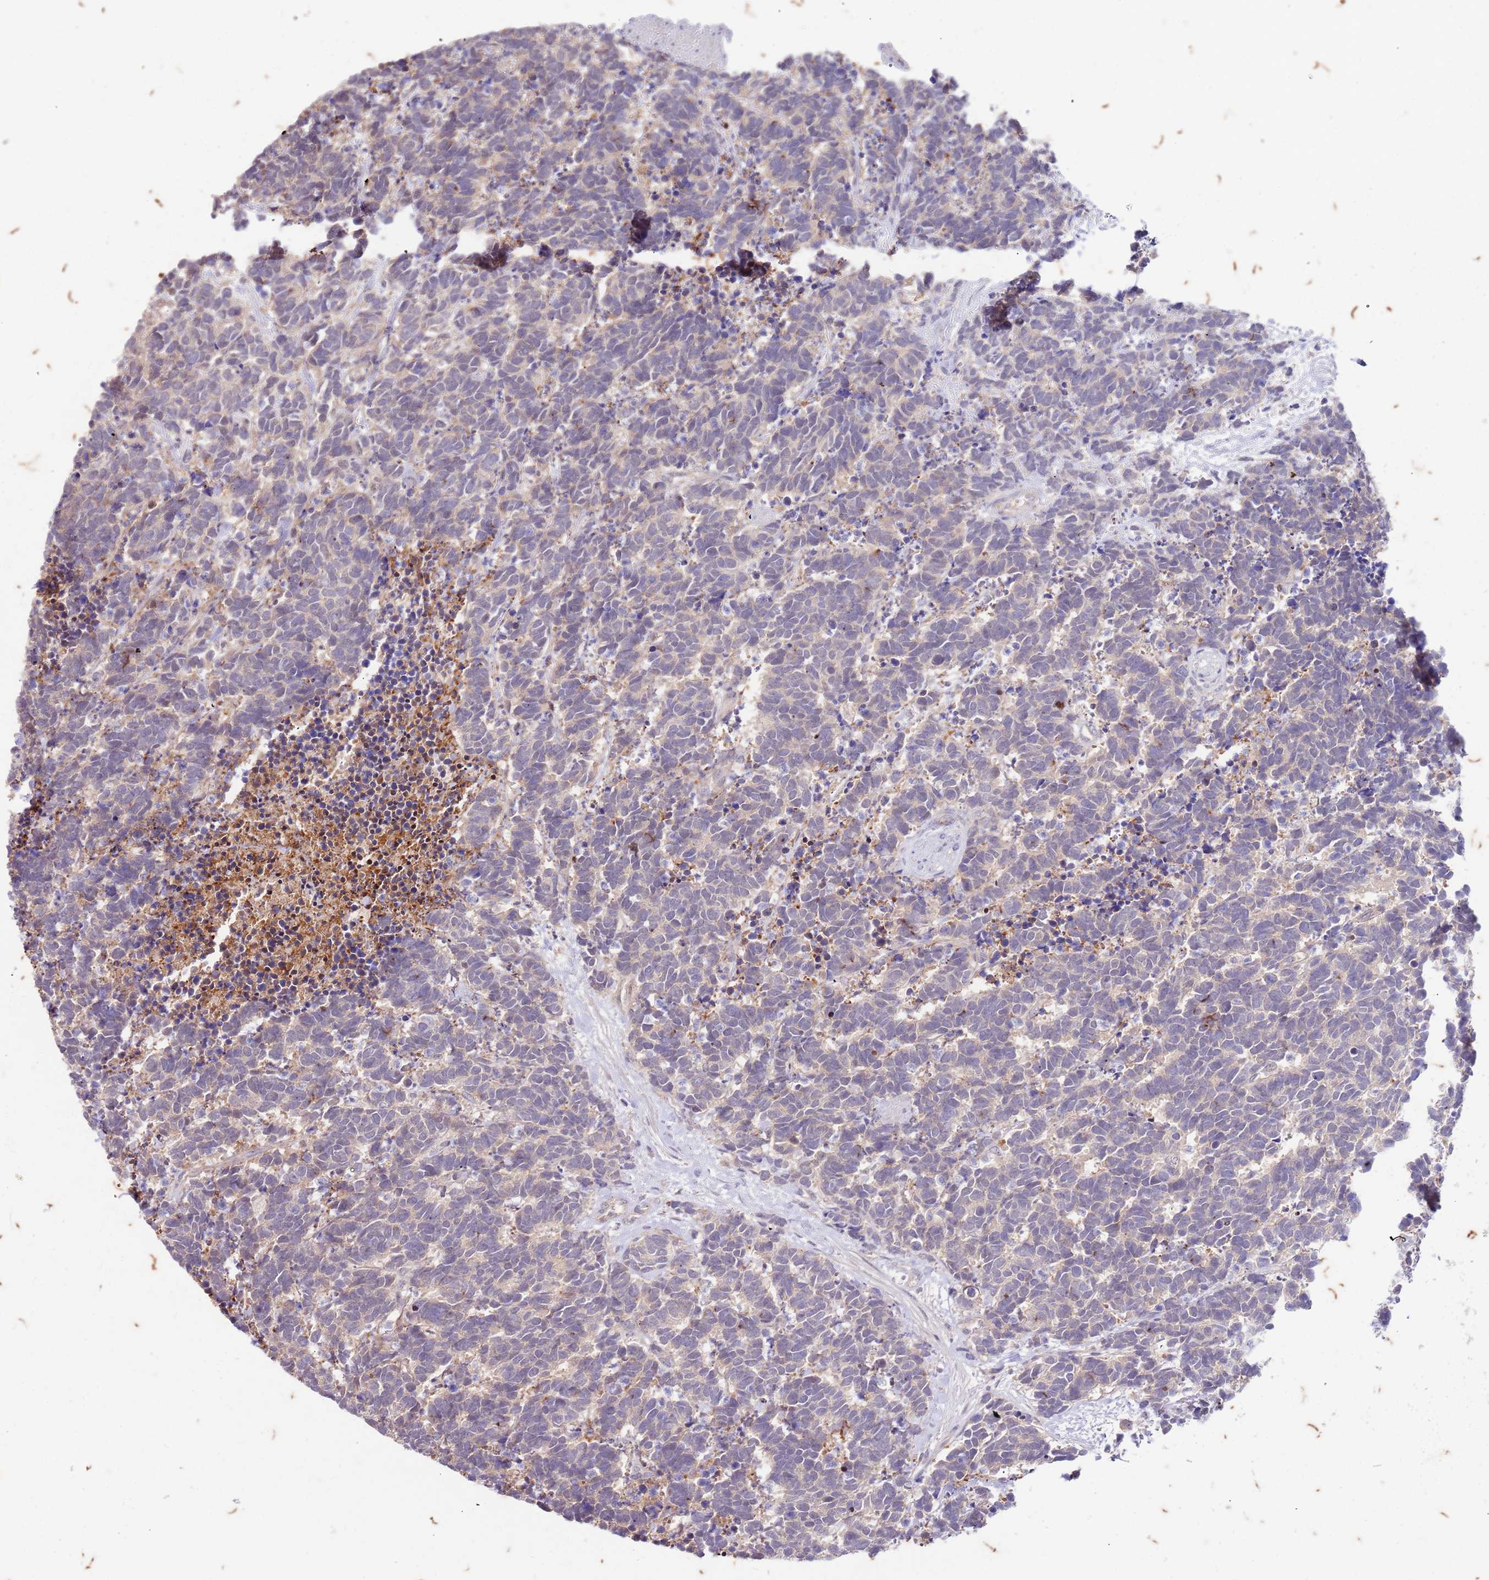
{"staining": {"intensity": "negative", "quantity": "none", "location": "none"}, "tissue": "carcinoid", "cell_type": "Tumor cells", "image_type": "cancer", "snomed": [{"axis": "morphology", "description": "Carcinoma, NOS"}, {"axis": "morphology", "description": "Carcinoid, malignant, NOS"}, {"axis": "topography", "description": "Prostate"}], "caption": "Tumor cells are negative for protein expression in human carcinoma.", "gene": "RAPGEF3", "patient": {"sex": "male", "age": 57}}